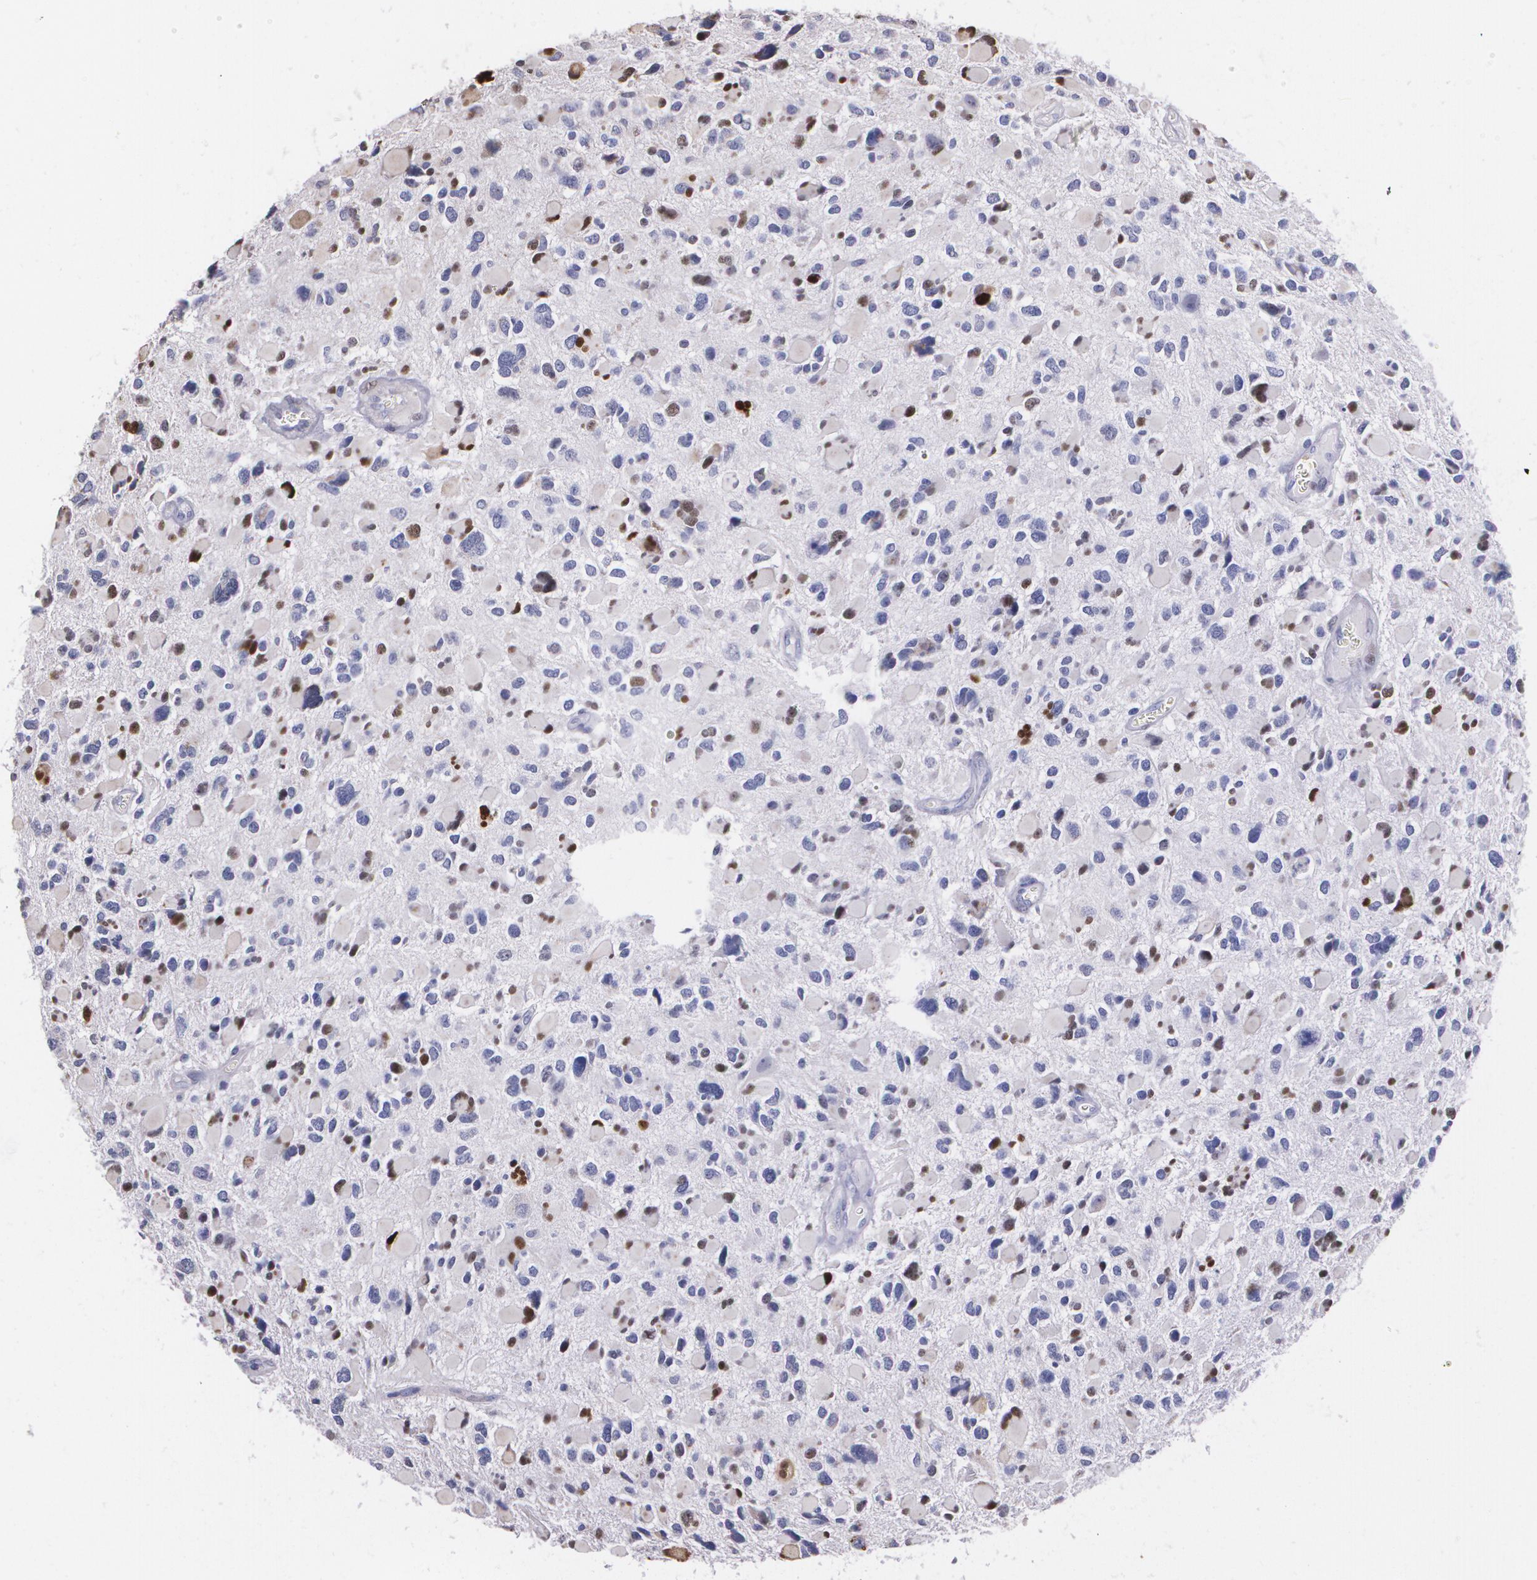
{"staining": {"intensity": "strong", "quantity": "<25%", "location": "nuclear"}, "tissue": "glioma", "cell_type": "Tumor cells", "image_type": "cancer", "snomed": [{"axis": "morphology", "description": "Glioma, malignant, High grade"}, {"axis": "topography", "description": "Brain"}], "caption": "About <25% of tumor cells in glioma show strong nuclear protein positivity as visualized by brown immunohistochemical staining.", "gene": "ATF3", "patient": {"sex": "female", "age": 37}}